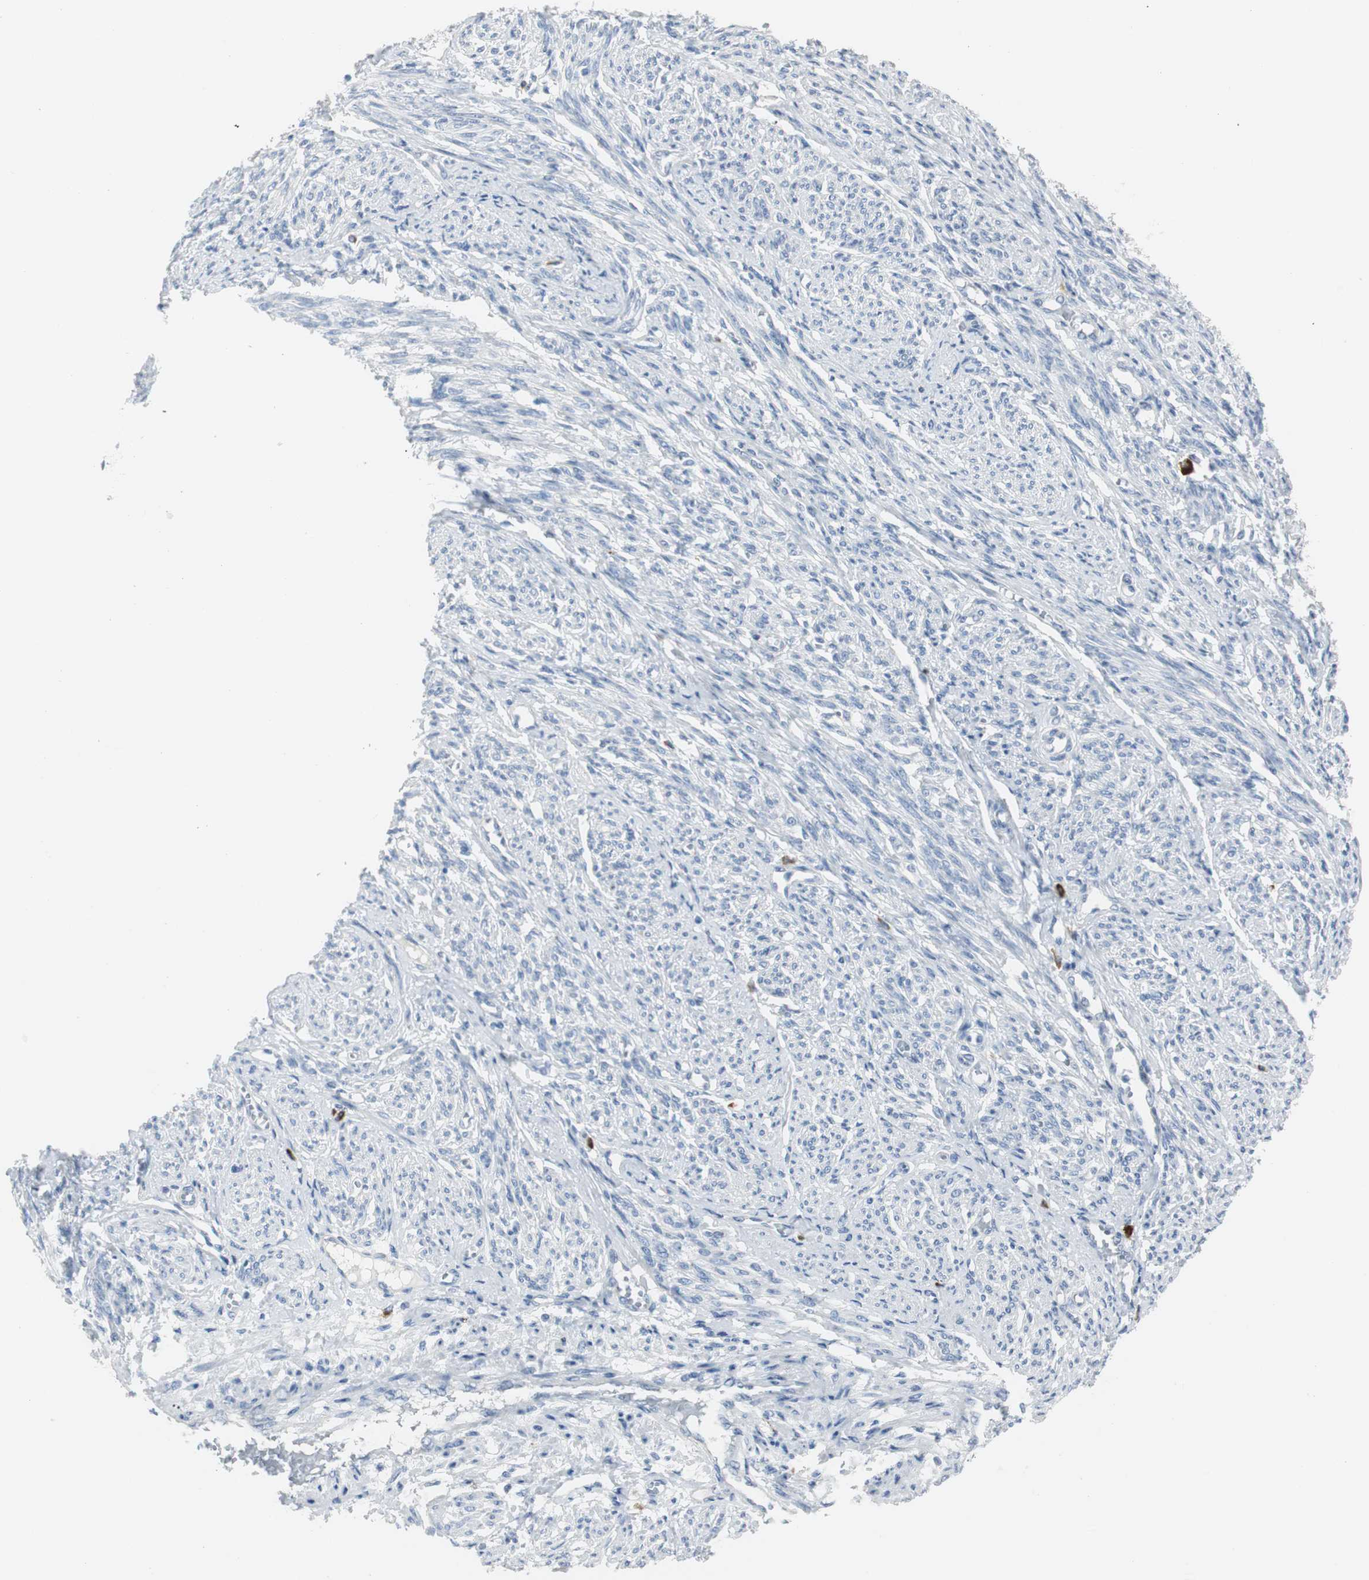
{"staining": {"intensity": "negative", "quantity": "none", "location": "none"}, "tissue": "smooth muscle", "cell_type": "Smooth muscle cells", "image_type": "normal", "snomed": [{"axis": "morphology", "description": "Normal tissue, NOS"}, {"axis": "topography", "description": "Smooth muscle"}], "caption": "DAB immunohistochemical staining of normal smooth muscle demonstrates no significant expression in smooth muscle cells. (DAB (3,3'-diaminobenzidine) immunohistochemistry (IHC) with hematoxylin counter stain).", "gene": "RASA1", "patient": {"sex": "female", "age": 65}}